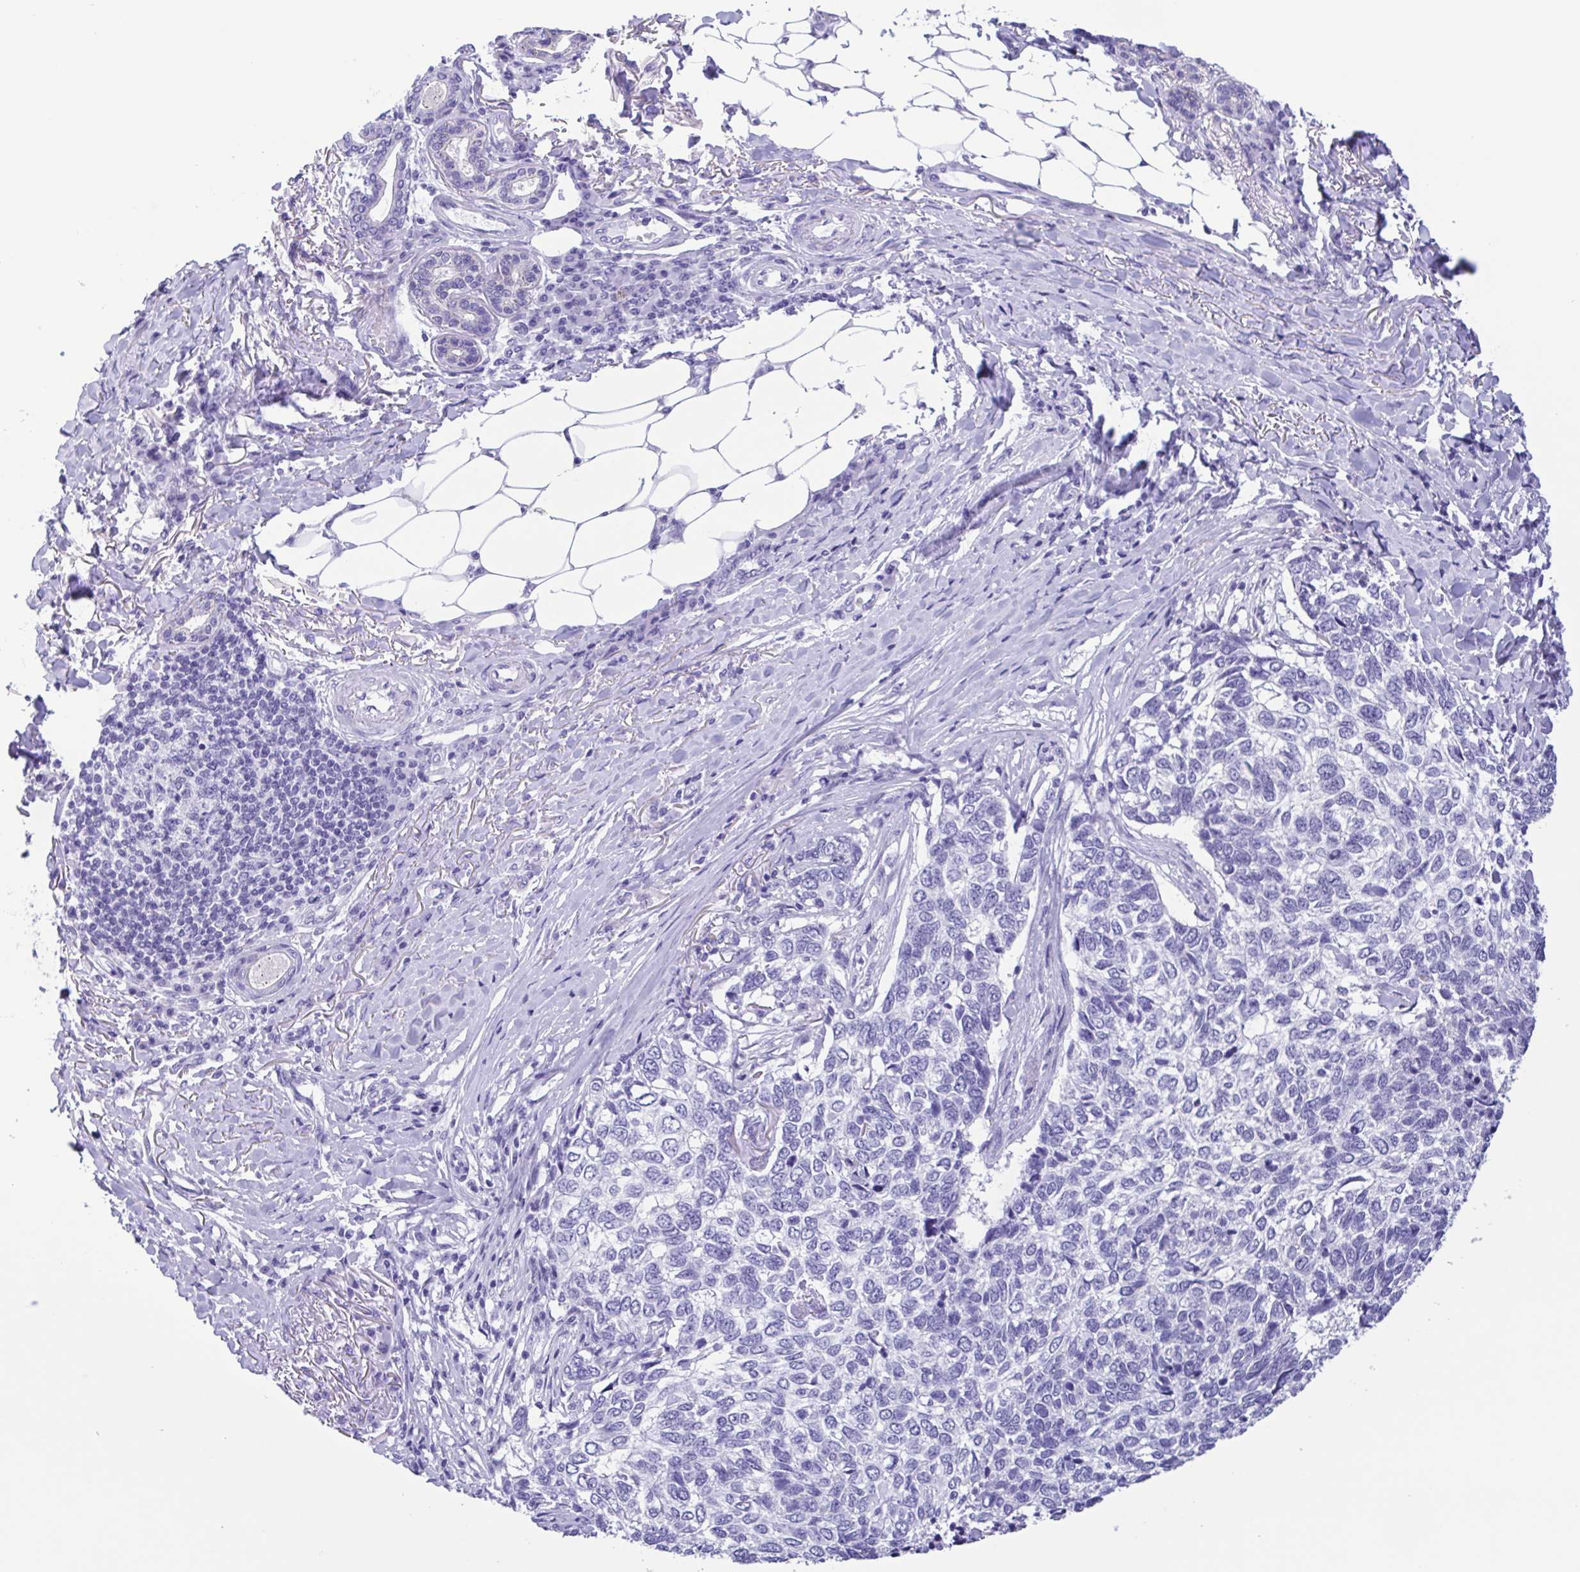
{"staining": {"intensity": "negative", "quantity": "none", "location": "none"}, "tissue": "skin cancer", "cell_type": "Tumor cells", "image_type": "cancer", "snomed": [{"axis": "morphology", "description": "Basal cell carcinoma"}, {"axis": "topography", "description": "Skin"}], "caption": "DAB immunohistochemical staining of skin cancer (basal cell carcinoma) demonstrates no significant staining in tumor cells.", "gene": "TSPY2", "patient": {"sex": "female", "age": 65}}